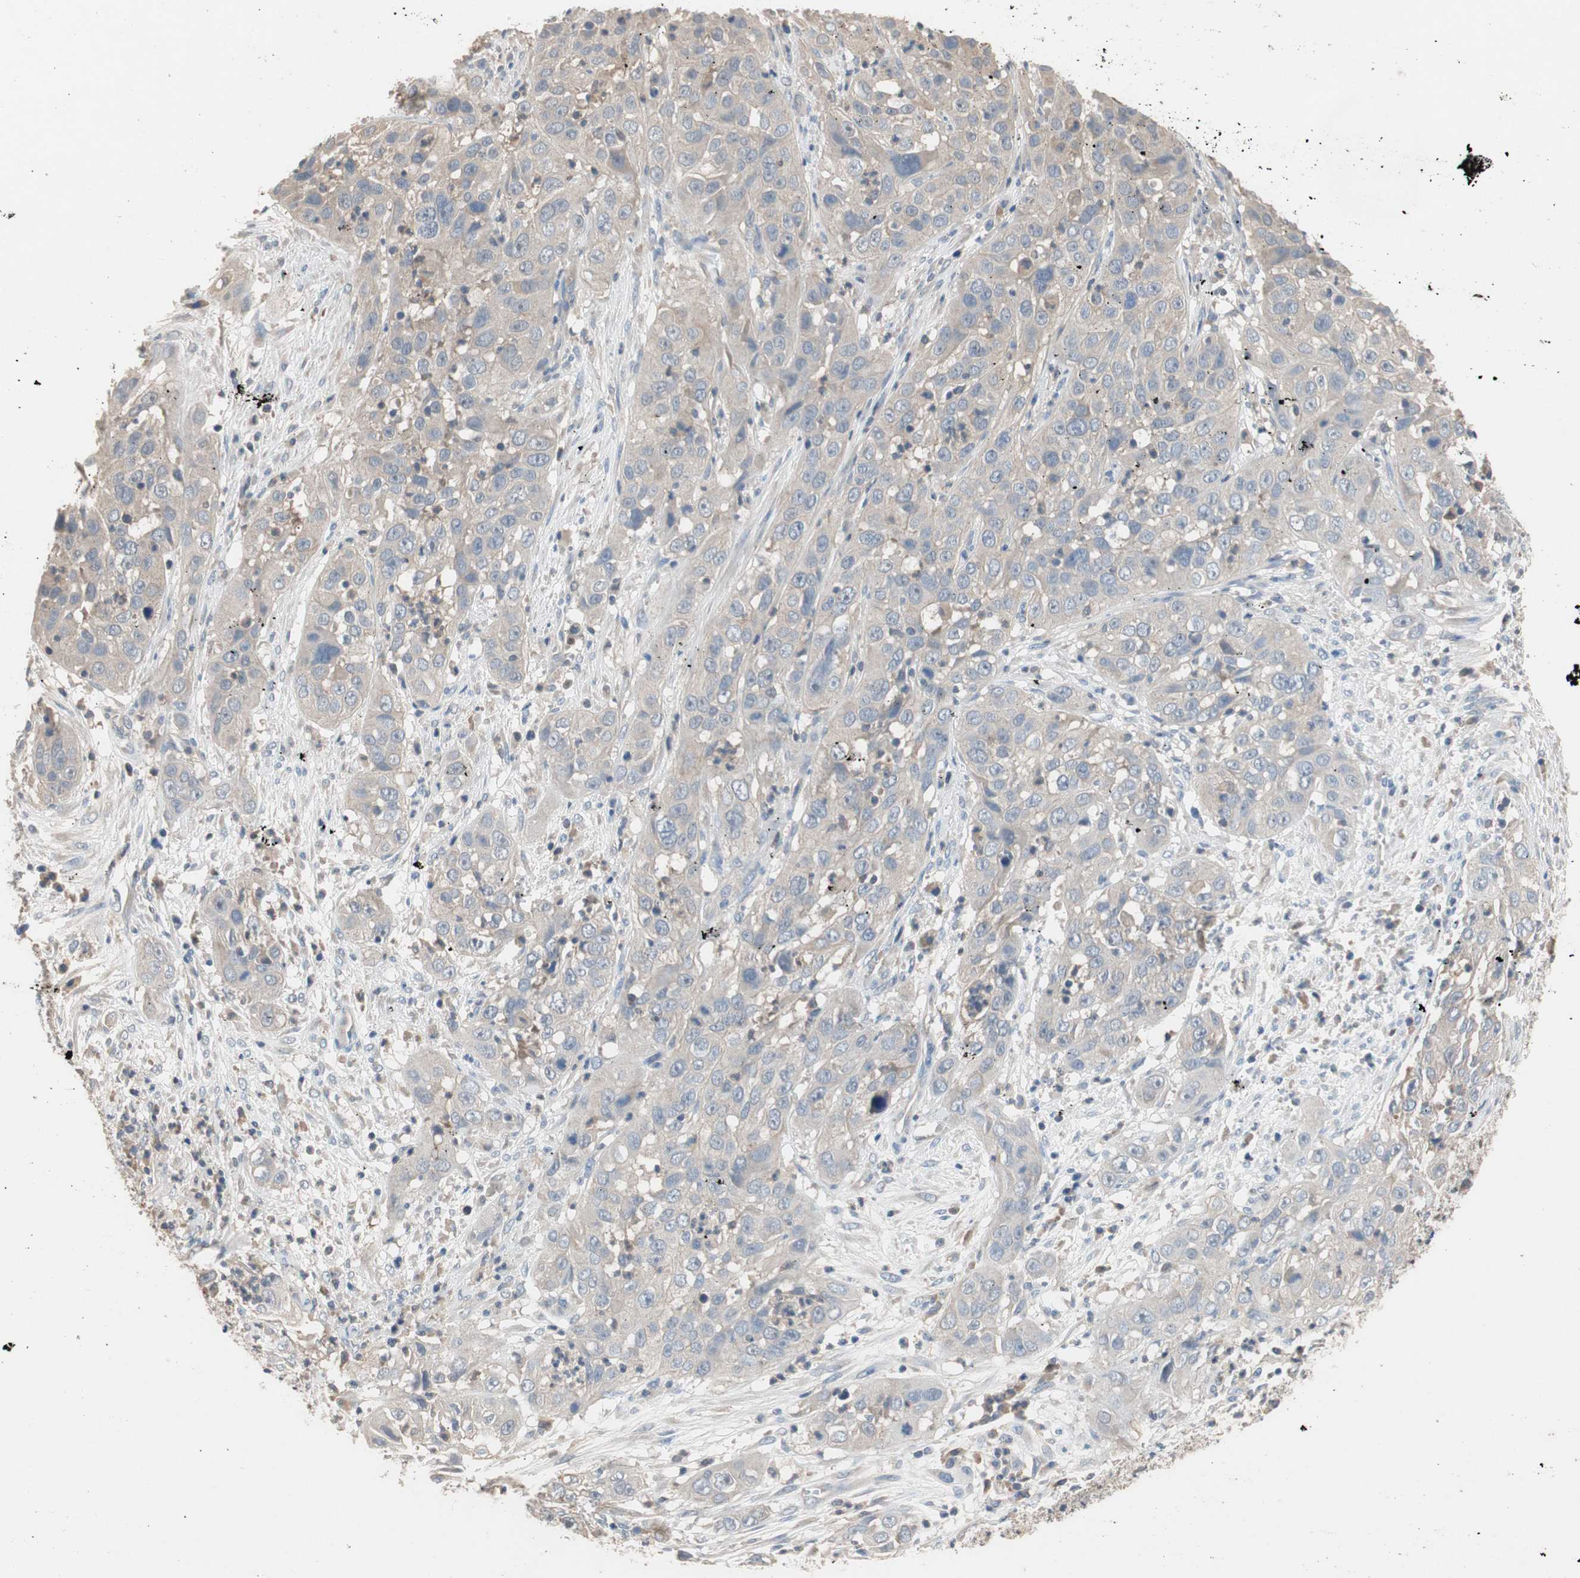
{"staining": {"intensity": "weak", "quantity": "<25%", "location": "cytoplasmic/membranous"}, "tissue": "cervical cancer", "cell_type": "Tumor cells", "image_type": "cancer", "snomed": [{"axis": "morphology", "description": "Squamous cell carcinoma, NOS"}, {"axis": "topography", "description": "Cervix"}], "caption": "A high-resolution image shows immunohistochemistry staining of cervical squamous cell carcinoma, which demonstrates no significant expression in tumor cells.", "gene": "ADAP1", "patient": {"sex": "female", "age": 32}}